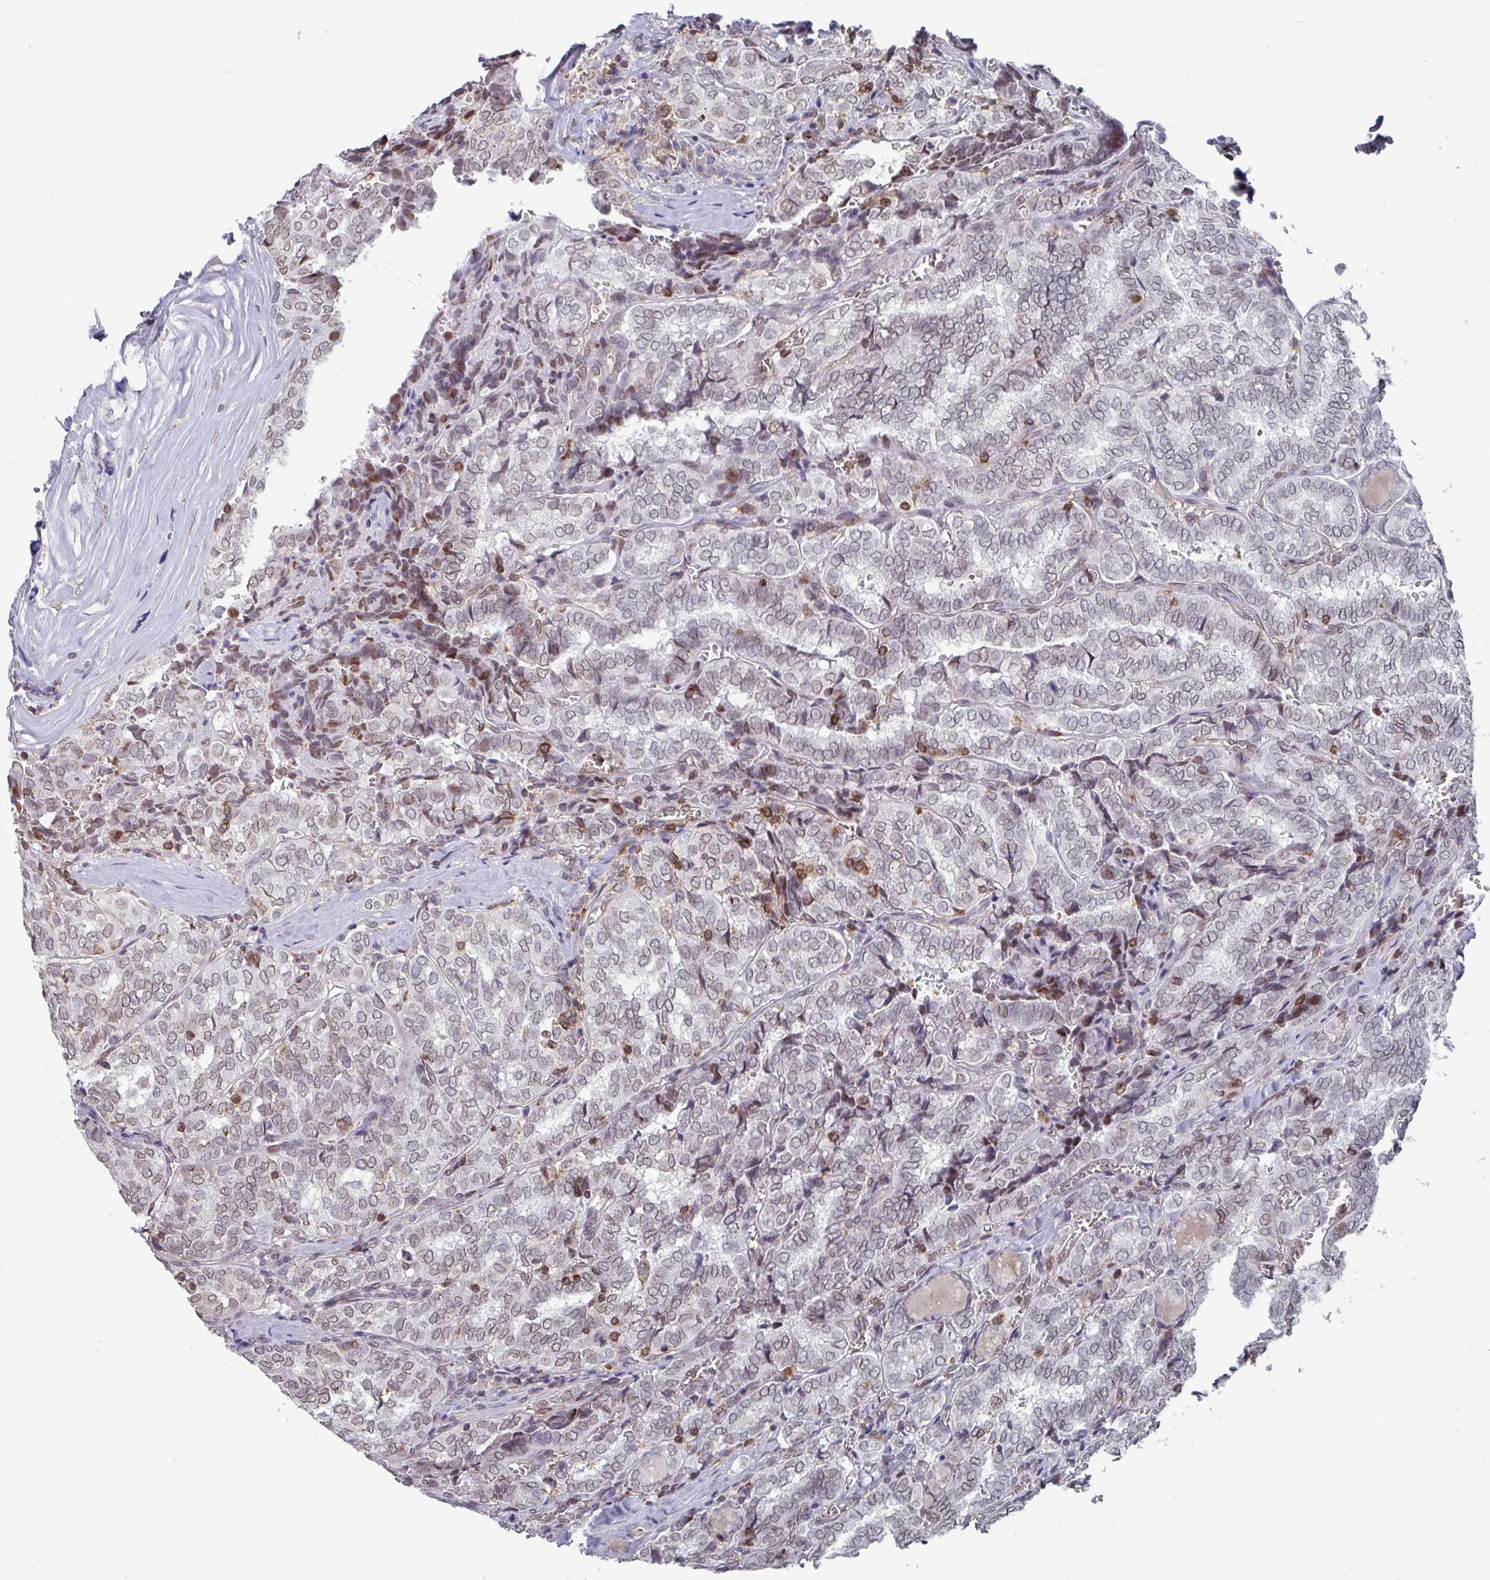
{"staining": {"intensity": "weak", "quantity": ">75%", "location": "nuclear"}, "tissue": "thyroid cancer", "cell_type": "Tumor cells", "image_type": "cancer", "snomed": [{"axis": "morphology", "description": "Papillary adenocarcinoma, NOS"}, {"axis": "topography", "description": "Thyroid gland"}], "caption": "Papillary adenocarcinoma (thyroid) stained with a protein marker shows weak staining in tumor cells.", "gene": "RASAL3", "patient": {"sex": "female", "age": 30}}